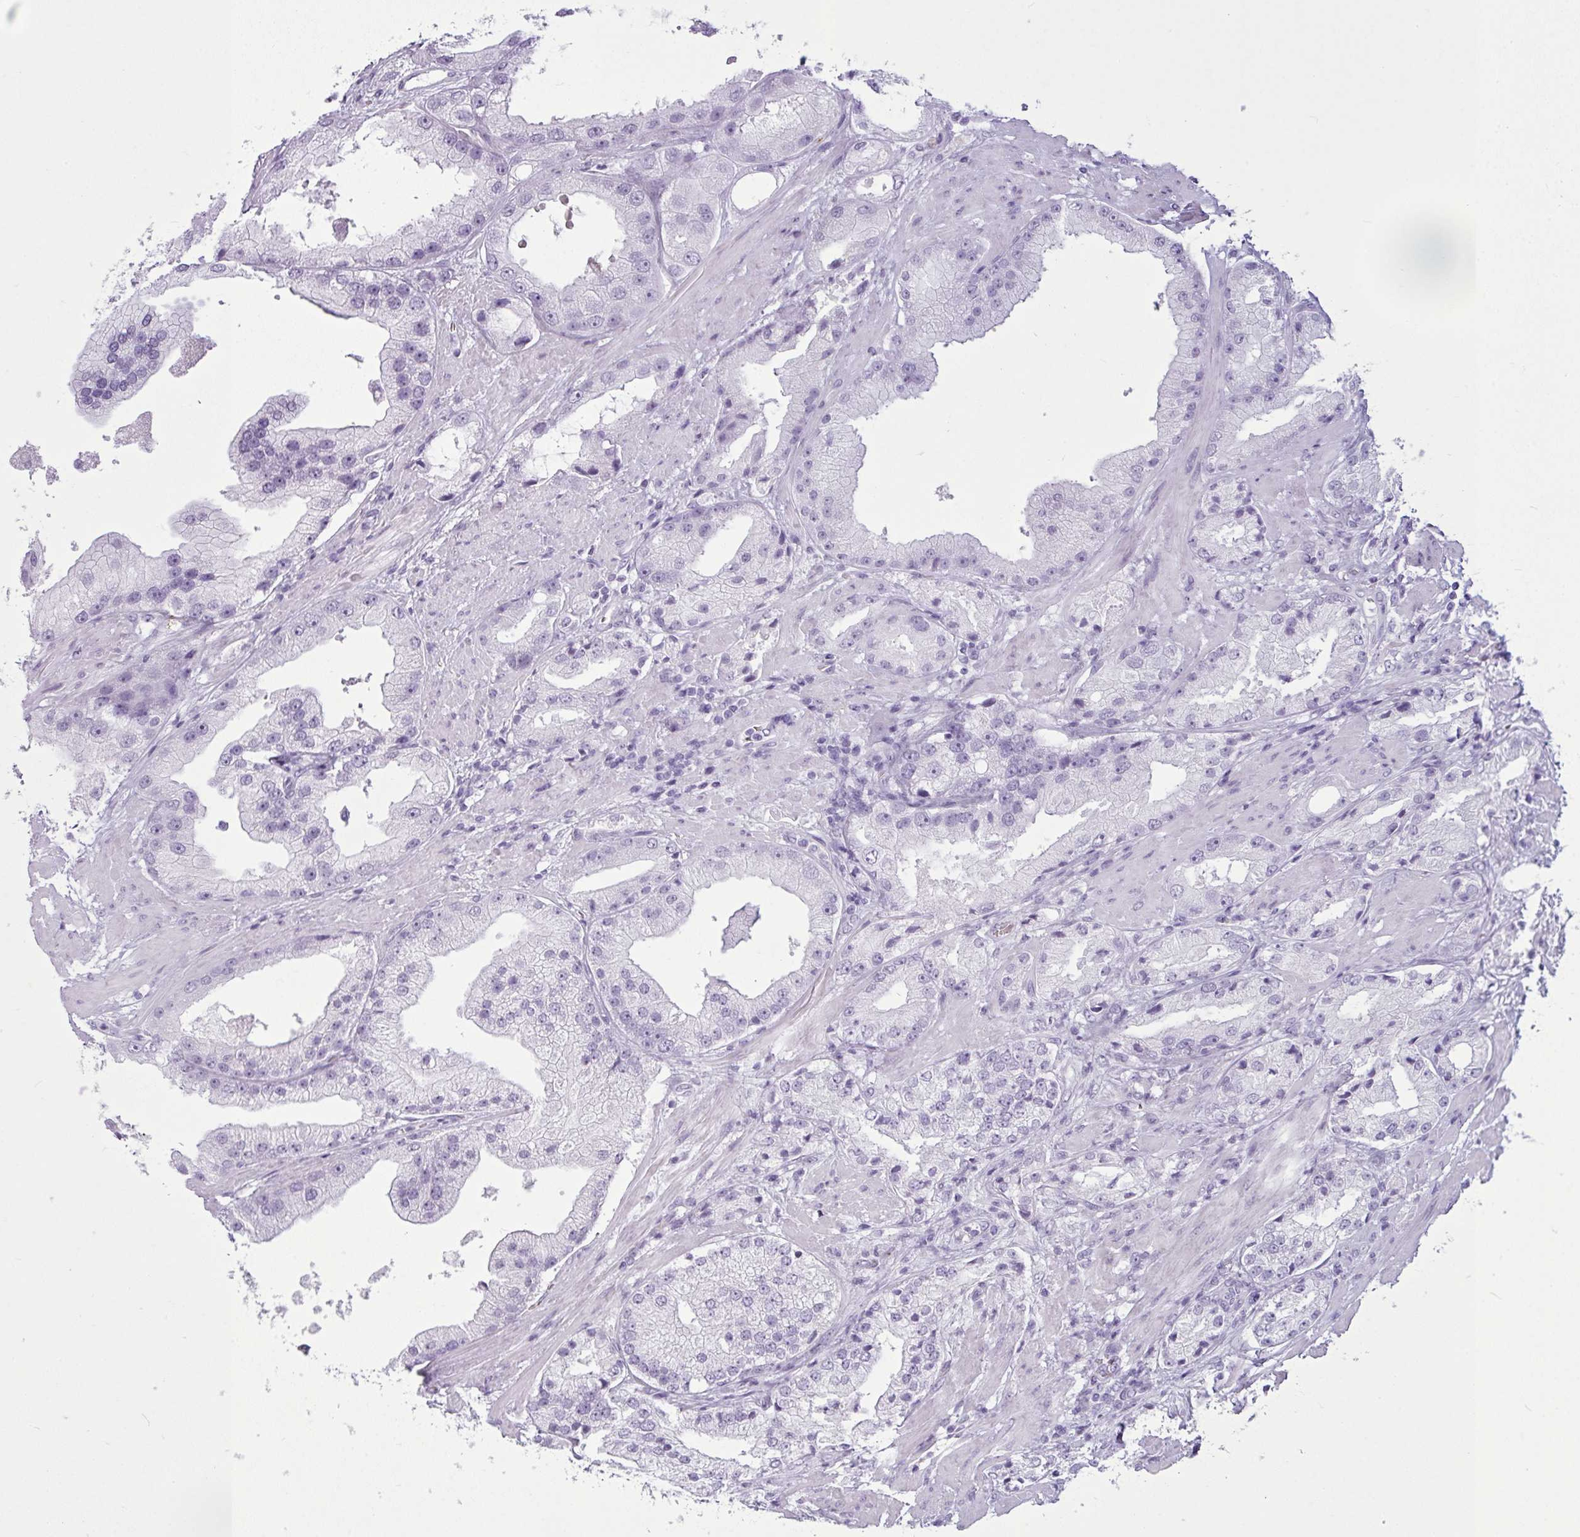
{"staining": {"intensity": "negative", "quantity": "none", "location": "none"}, "tissue": "prostate cancer", "cell_type": "Tumor cells", "image_type": "cancer", "snomed": [{"axis": "morphology", "description": "Adenocarcinoma, Low grade"}, {"axis": "topography", "description": "Prostate"}], "caption": "This is a photomicrograph of immunohistochemistry (IHC) staining of prostate cancer, which shows no staining in tumor cells.", "gene": "AMY1B", "patient": {"sex": "male", "age": 67}}